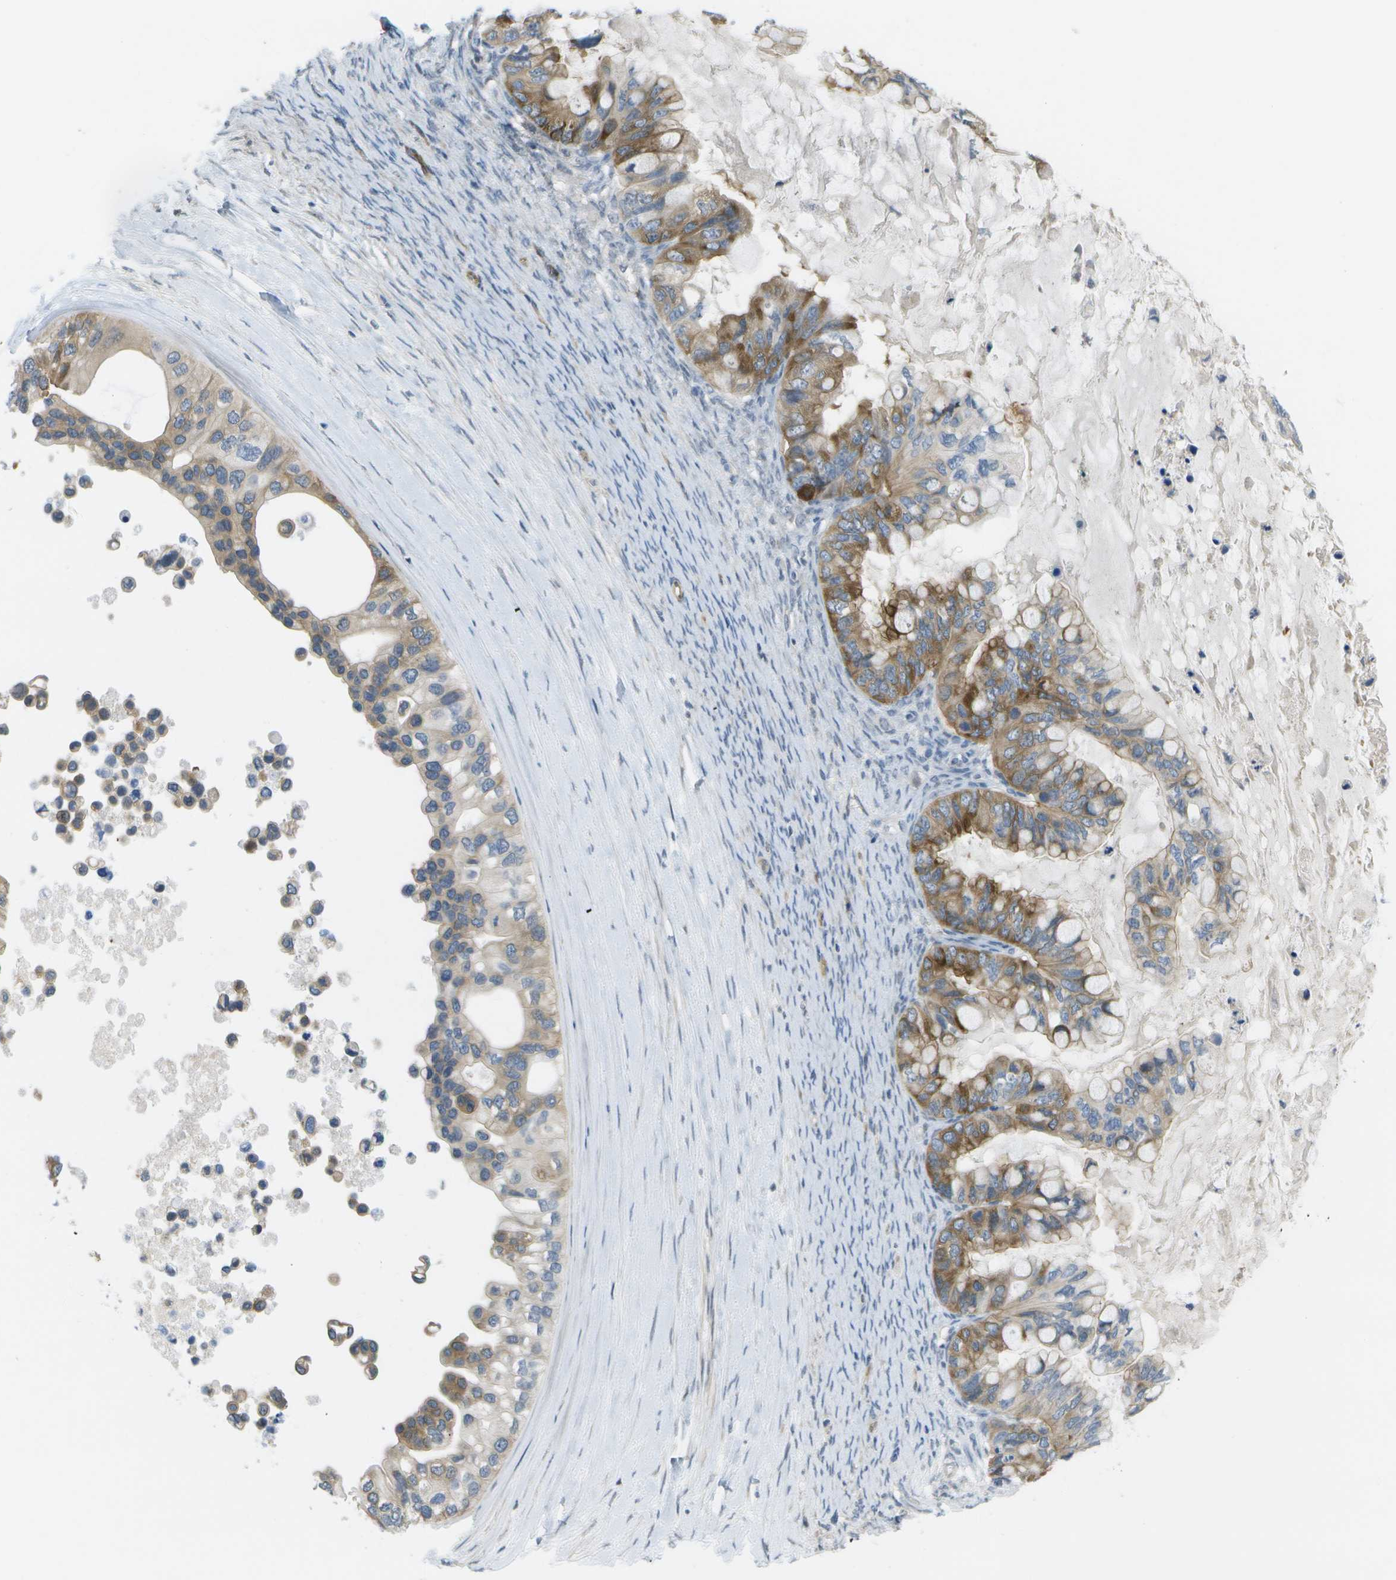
{"staining": {"intensity": "moderate", "quantity": ">75%", "location": "cytoplasmic/membranous"}, "tissue": "ovarian cancer", "cell_type": "Tumor cells", "image_type": "cancer", "snomed": [{"axis": "morphology", "description": "Cystadenocarcinoma, mucinous, NOS"}, {"axis": "topography", "description": "Ovary"}], "caption": "Mucinous cystadenocarcinoma (ovarian) tissue demonstrates moderate cytoplasmic/membranous positivity in about >75% of tumor cells", "gene": "MARCHF8", "patient": {"sex": "female", "age": 80}}